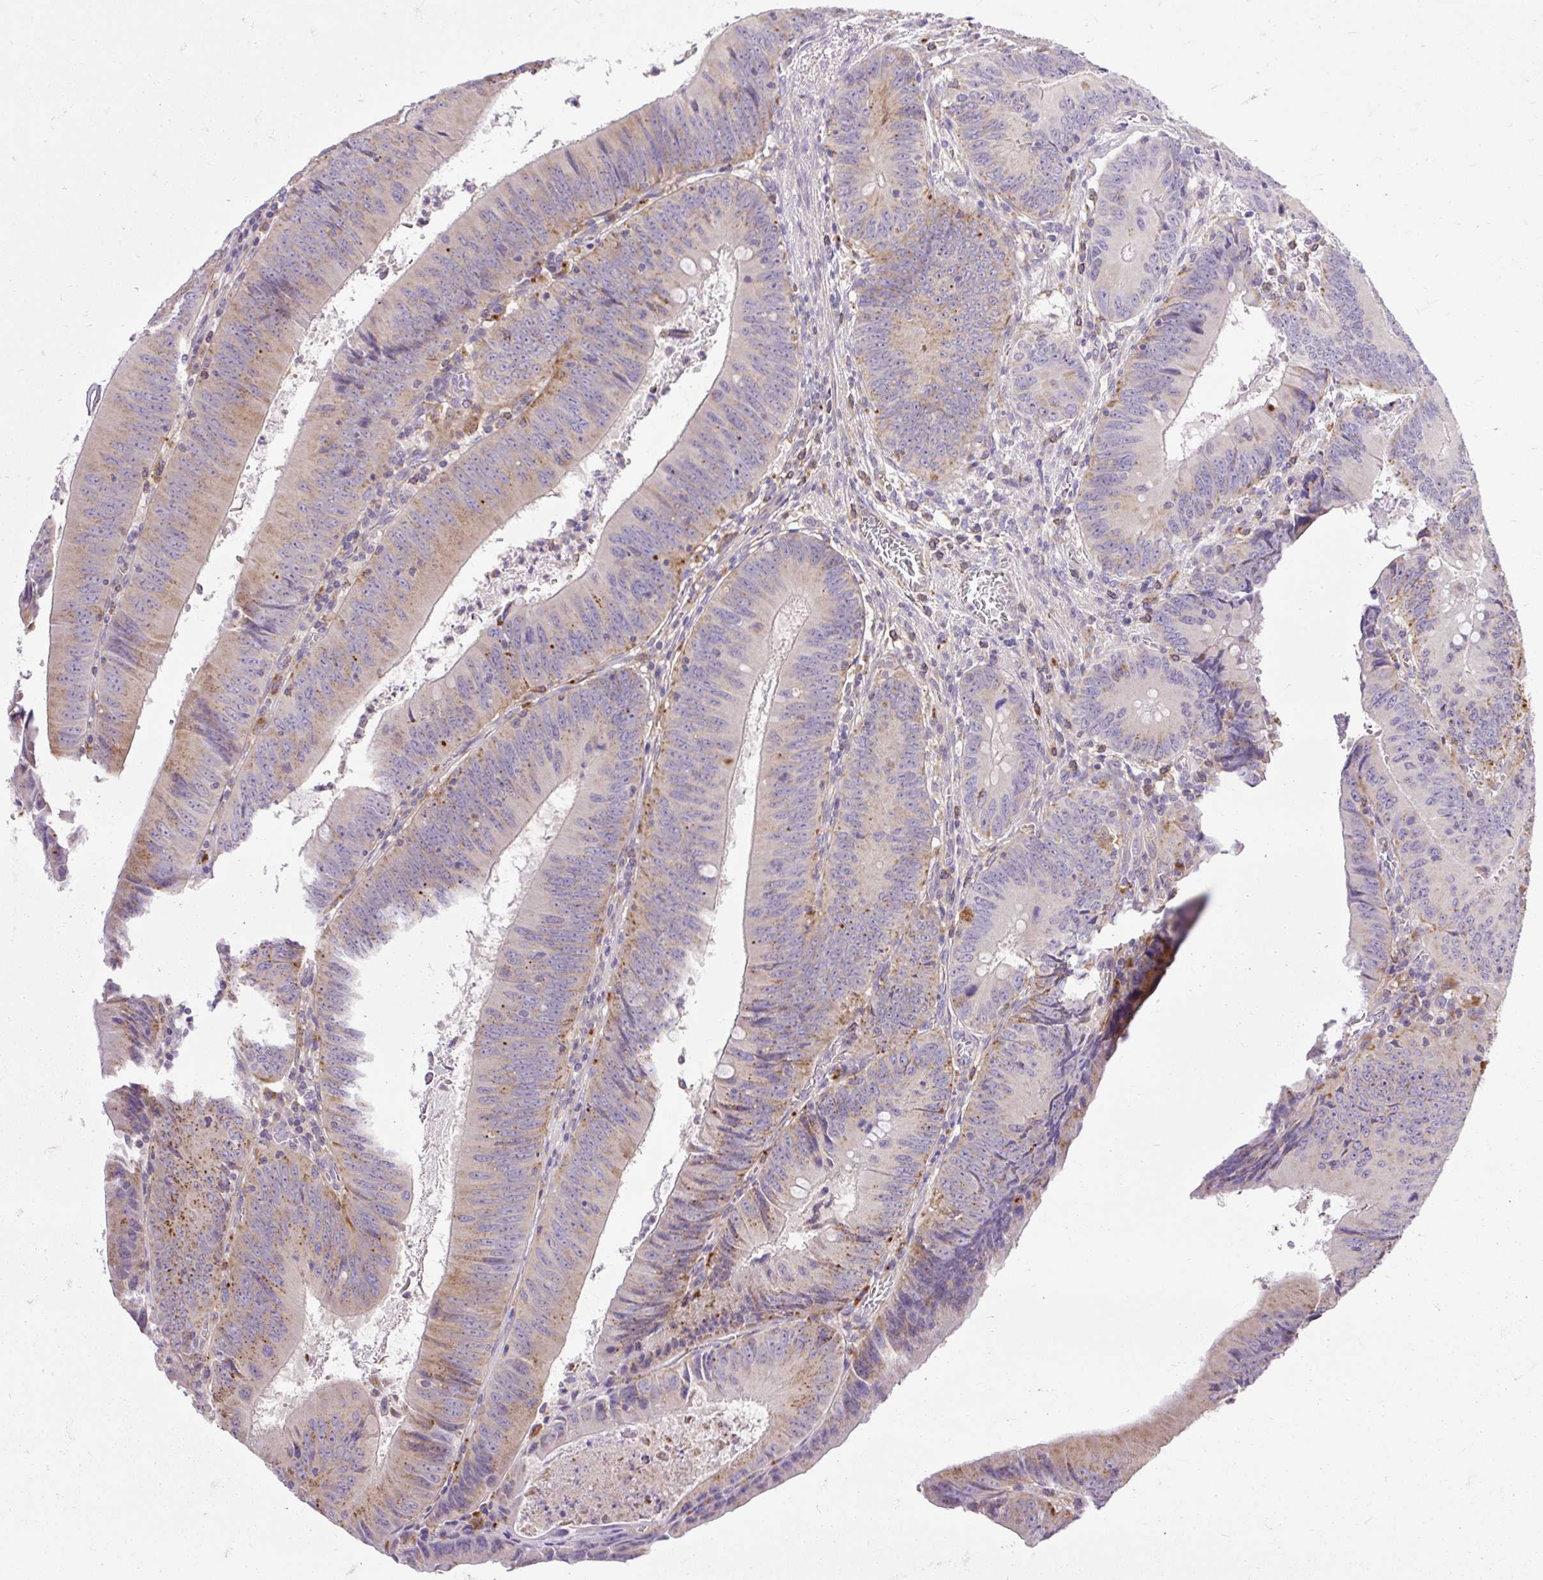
{"staining": {"intensity": "moderate", "quantity": "25%-75%", "location": "cytoplasmic/membranous"}, "tissue": "colorectal cancer", "cell_type": "Tumor cells", "image_type": "cancer", "snomed": [{"axis": "morphology", "description": "Adenocarcinoma, NOS"}, {"axis": "topography", "description": "Rectum"}], "caption": "This photomicrograph reveals adenocarcinoma (colorectal) stained with immunohistochemistry to label a protein in brown. The cytoplasmic/membranous of tumor cells show moderate positivity for the protein. Nuclei are counter-stained blue.", "gene": "HEXB", "patient": {"sex": "female", "age": 72}}